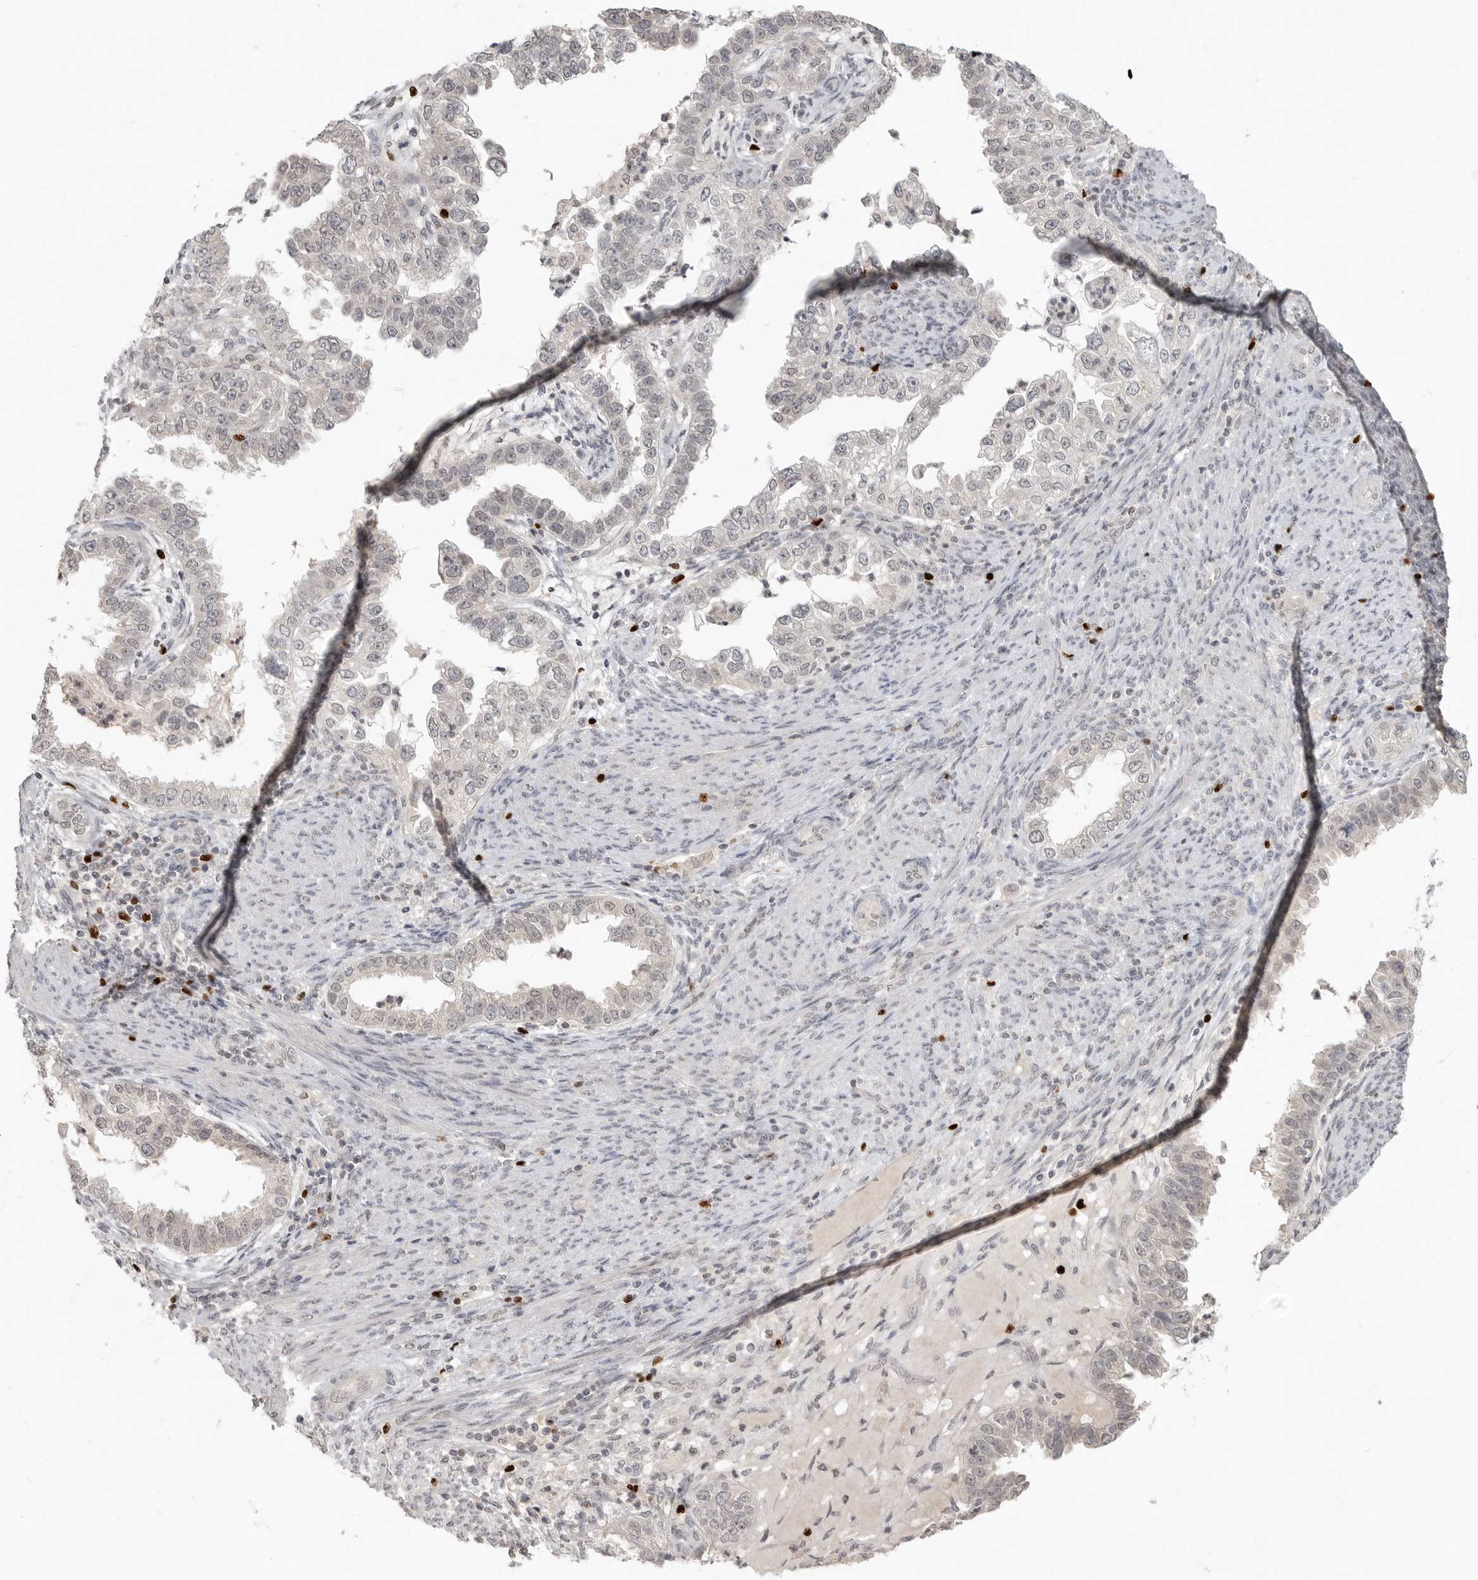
{"staining": {"intensity": "negative", "quantity": "none", "location": "none"}, "tissue": "endometrial cancer", "cell_type": "Tumor cells", "image_type": "cancer", "snomed": [{"axis": "morphology", "description": "Adenocarcinoma, NOS"}, {"axis": "topography", "description": "Endometrium"}], "caption": "This is an immunohistochemistry (IHC) histopathology image of human adenocarcinoma (endometrial). There is no expression in tumor cells.", "gene": "FOXP3", "patient": {"sex": "female", "age": 85}}